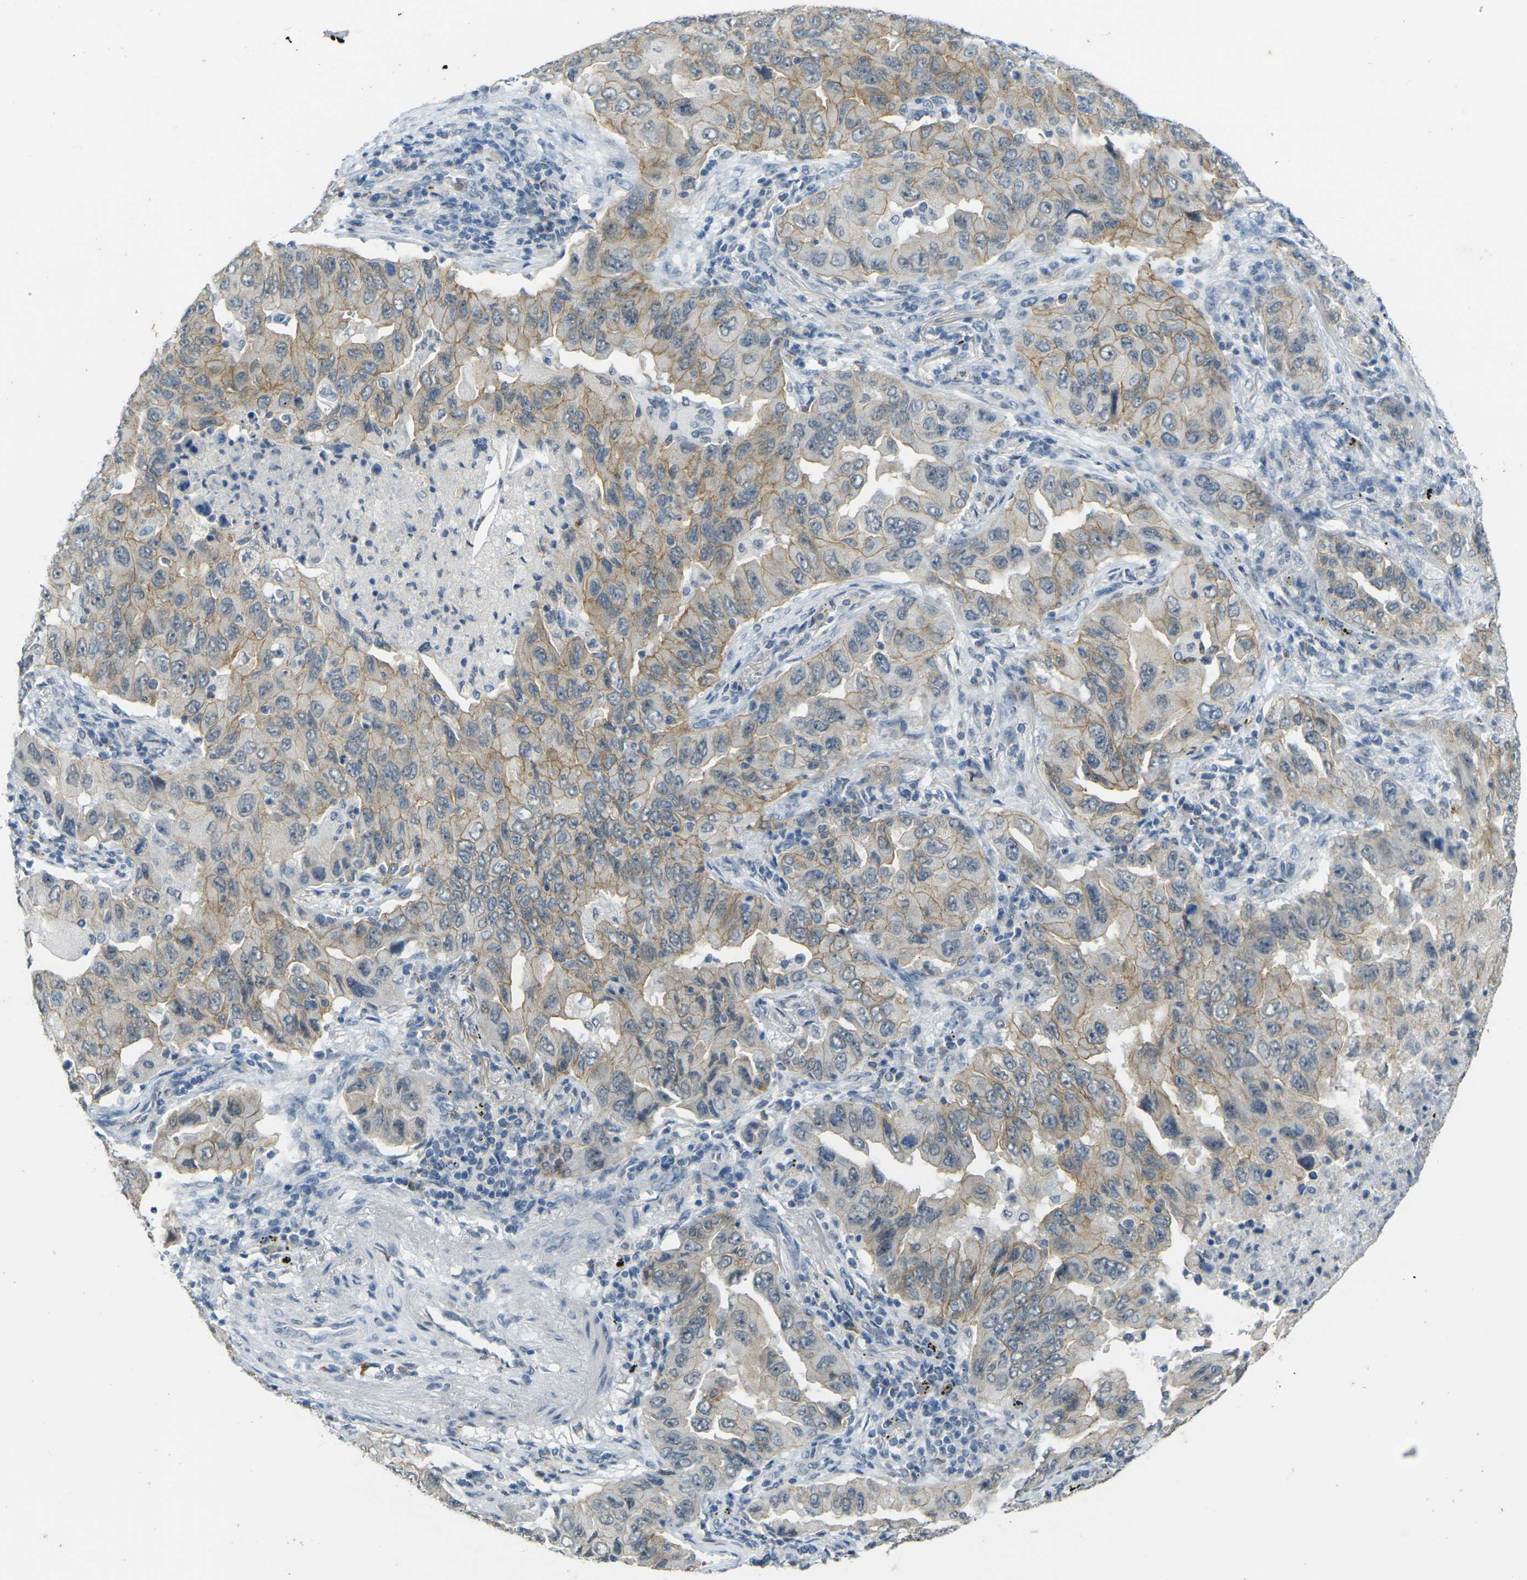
{"staining": {"intensity": "moderate", "quantity": ">75%", "location": "cytoplasmic/membranous"}, "tissue": "lung cancer", "cell_type": "Tumor cells", "image_type": "cancer", "snomed": [{"axis": "morphology", "description": "Adenocarcinoma, NOS"}, {"axis": "topography", "description": "Lung"}], "caption": "Immunohistochemical staining of human lung cancer demonstrates medium levels of moderate cytoplasmic/membranous protein expression in approximately >75% of tumor cells.", "gene": "SPTBN2", "patient": {"sex": "female", "age": 65}}